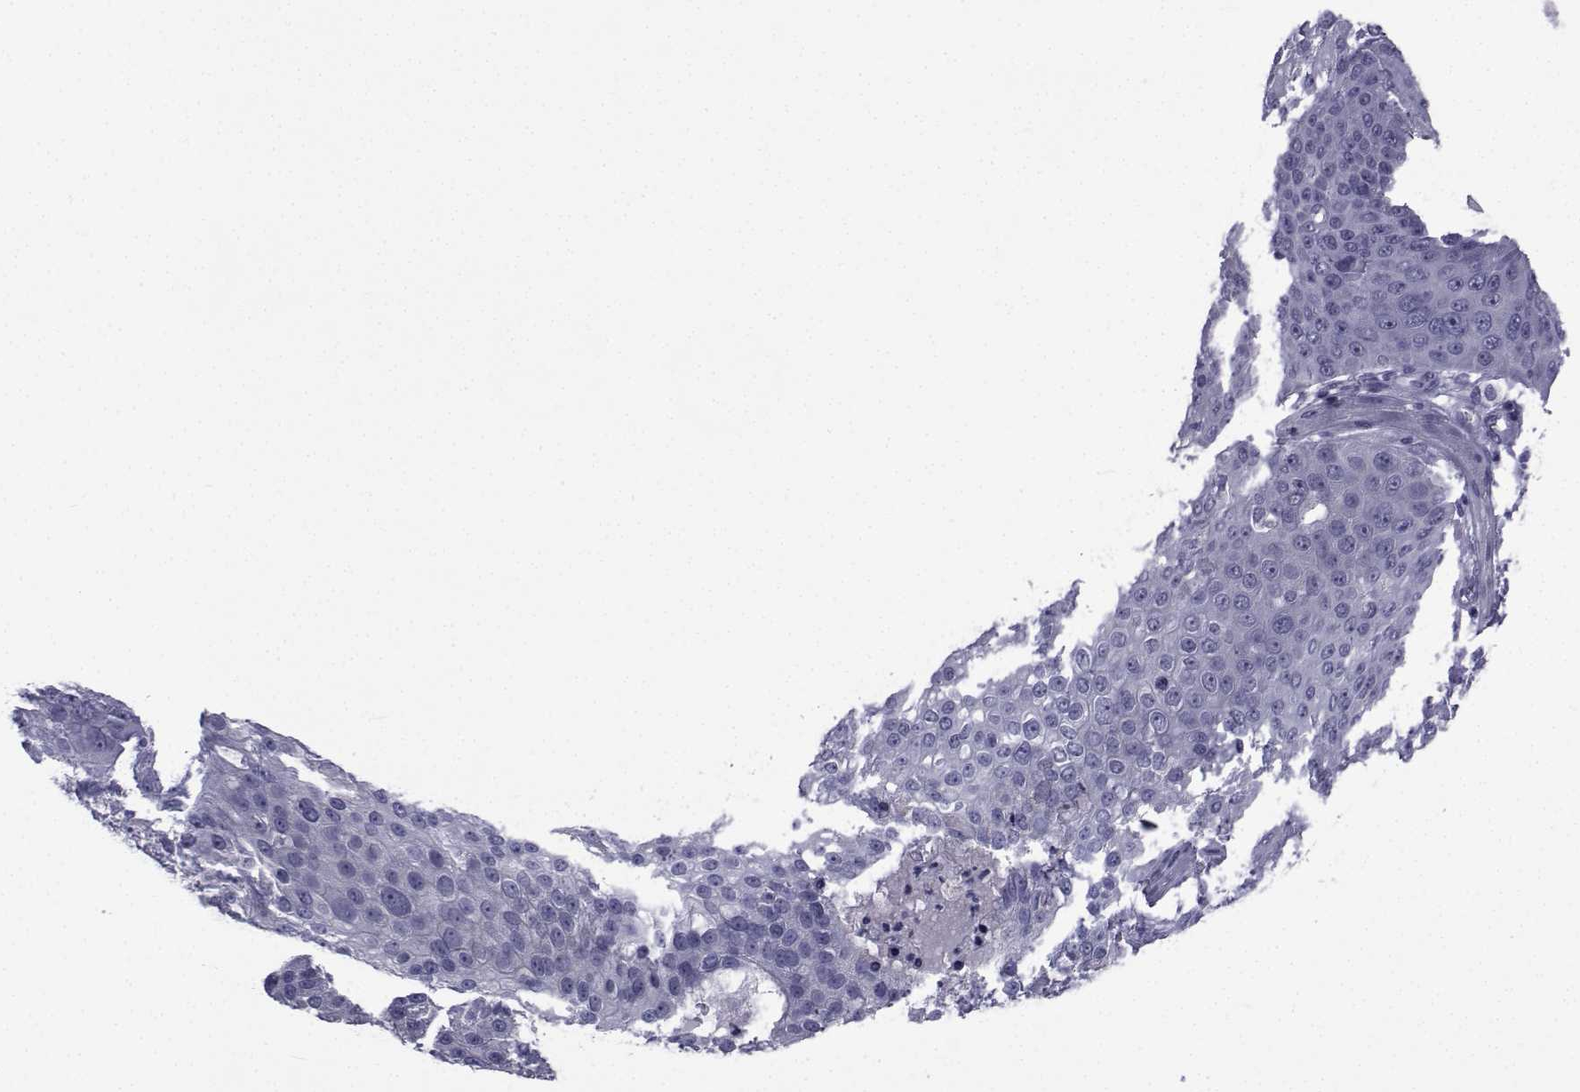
{"staining": {"intensity": "negative", "quantity": "none", "location": "none"}, "tissue": "skin cancer", "cell_type": "Tumor cells", "image_type": "cancer", "snomed": [{"axis": "morphology", "description": "Squamous cell carcinoma, NOS"}, {"axis": "topography", "description": "Skin"}], "caption": "The IHC photomicrograph has no significant expression in tumor cells of skin cancer (squamous cell carcinoma) tissue.", "gene": "PDE6H", "patient": {"sex": "male", "age": 71}}